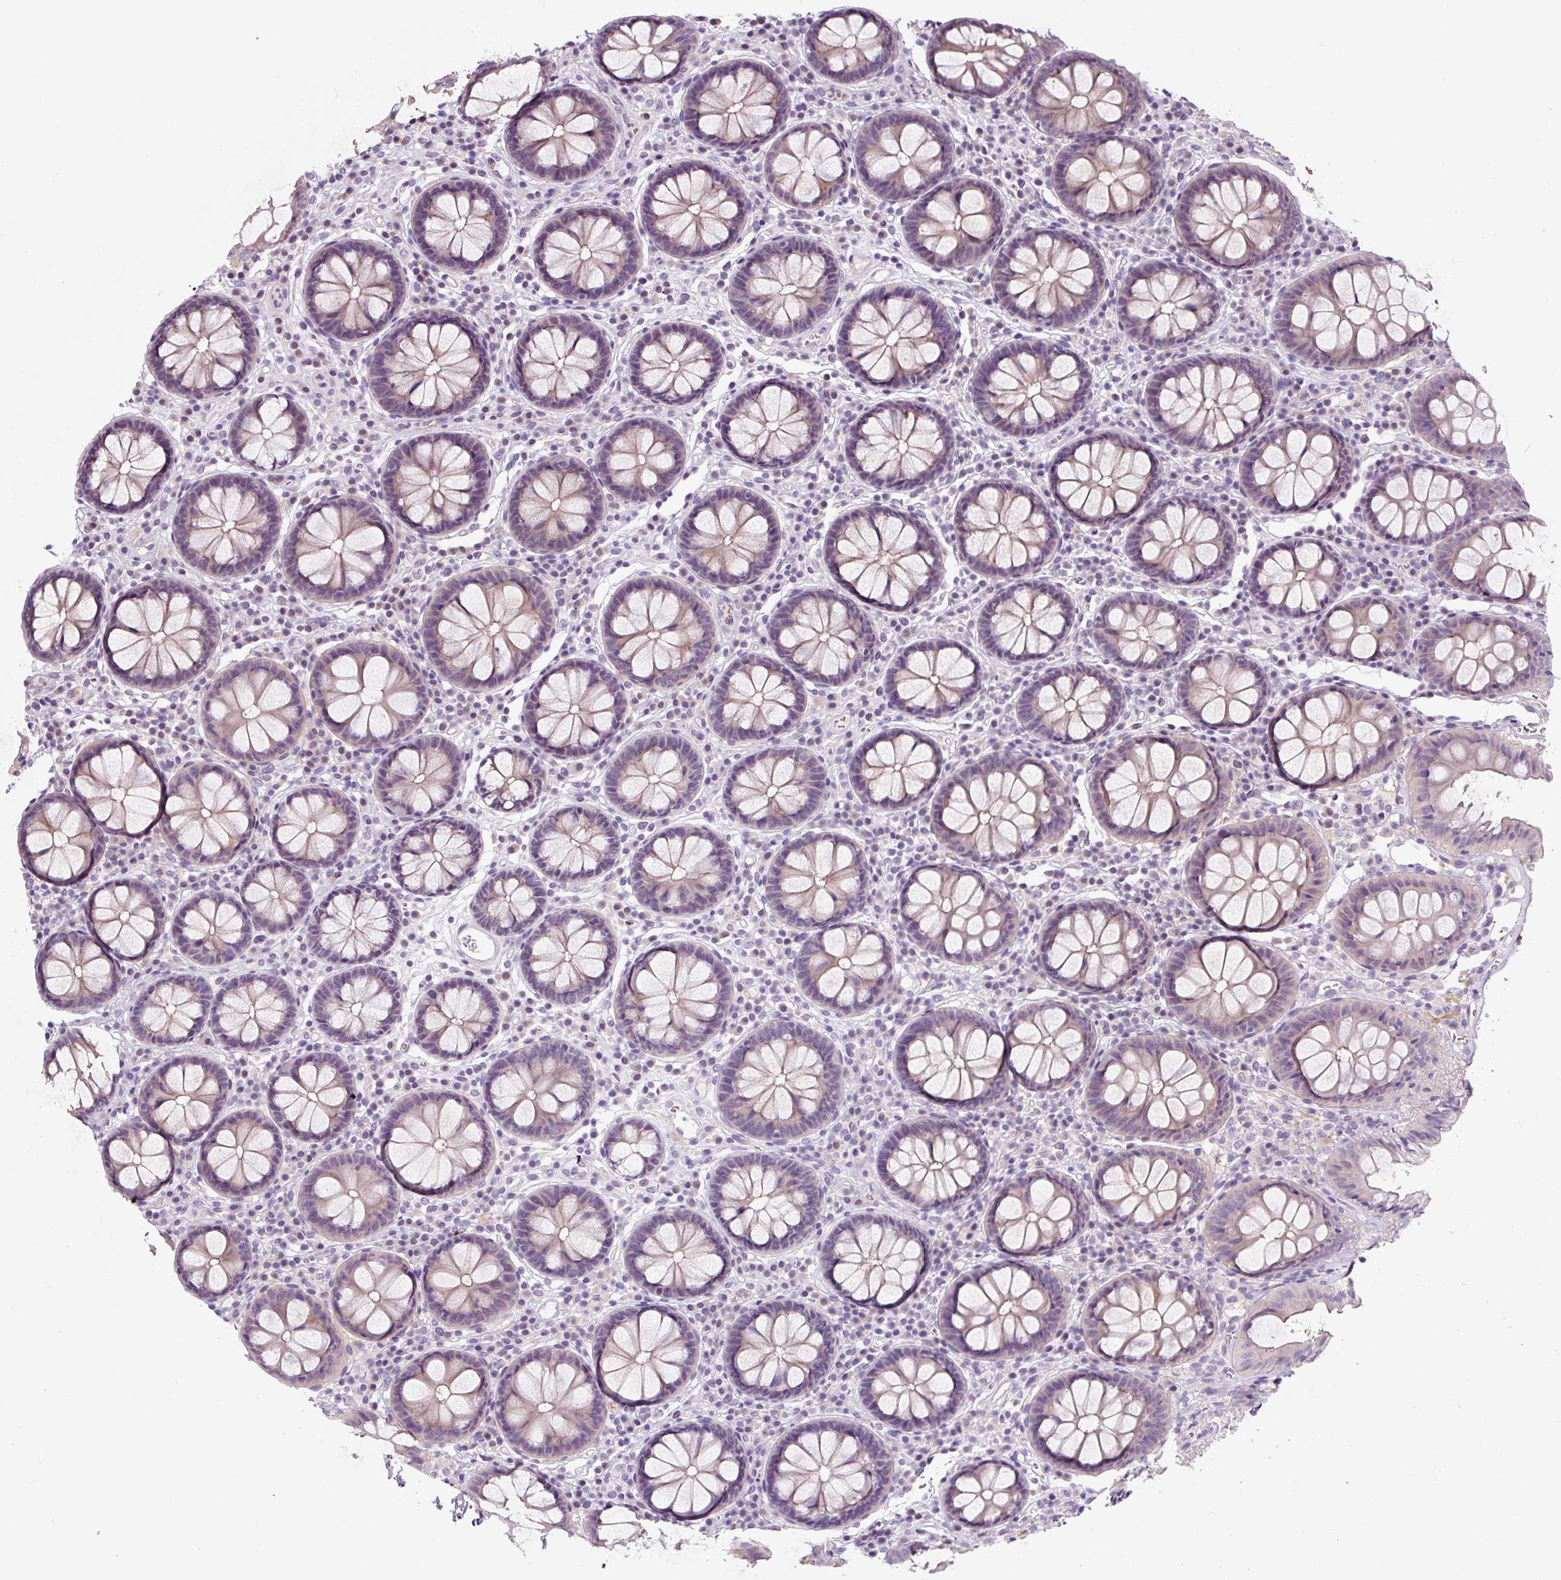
{"staining": {"intensity": "negative", "quantity": "none", "location": "none"}, "tissue": "colon", "cell_type": "Endothelial cells", "image_type": "normal", "snomed": [{"axis": "morphology", "description": "Normal tissue, NOS"}, {"axis": "topography", "description": "Colon"}, {"axis": "topography", "description": "Peripheral nerve tissue"}], "caption": "High power microscopy micrograph of an immunohistochemistry (IHC) photomicrograph of unremarkable colon, revealing no significant expression in endothelial cells.", "gene": "CCL25", "patient": {"sex": "male", "age": 84}}